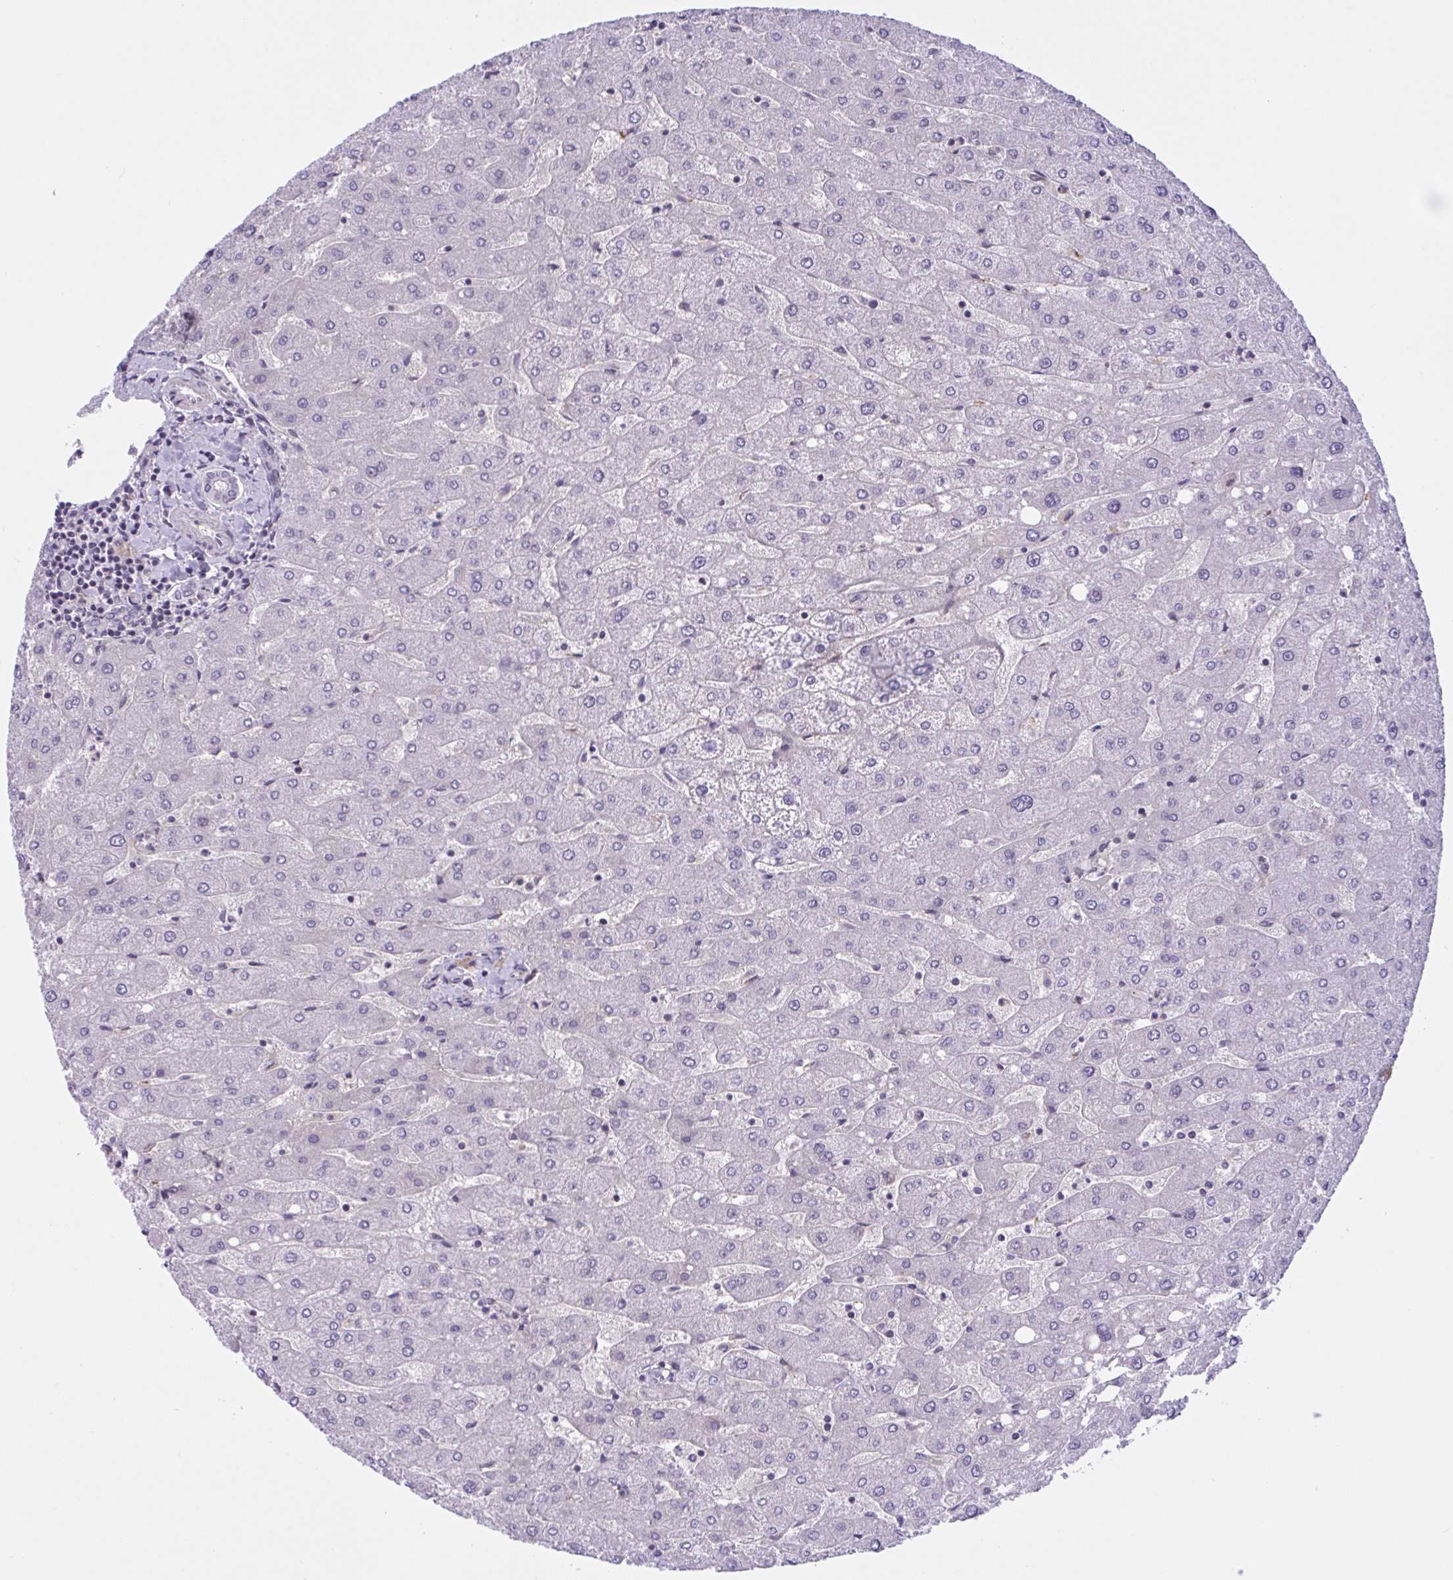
{"staining": {"intensity": "negative", "quantity": "none", "location": "none"}, "tissue": "liver", "cell_type": "Cholangiocytes", "image_type": "normal", "snomed": [{"axis": "morphology", "description": "Normal tissue, NOS"}, {"axis": "topography", "description": "Liver"}], "caption": "Liver stained for a protein using IHC shows no positivity cholangiocytes.", "gene": "TTC7B", "patient": {"sex": "male", "age": 67}}